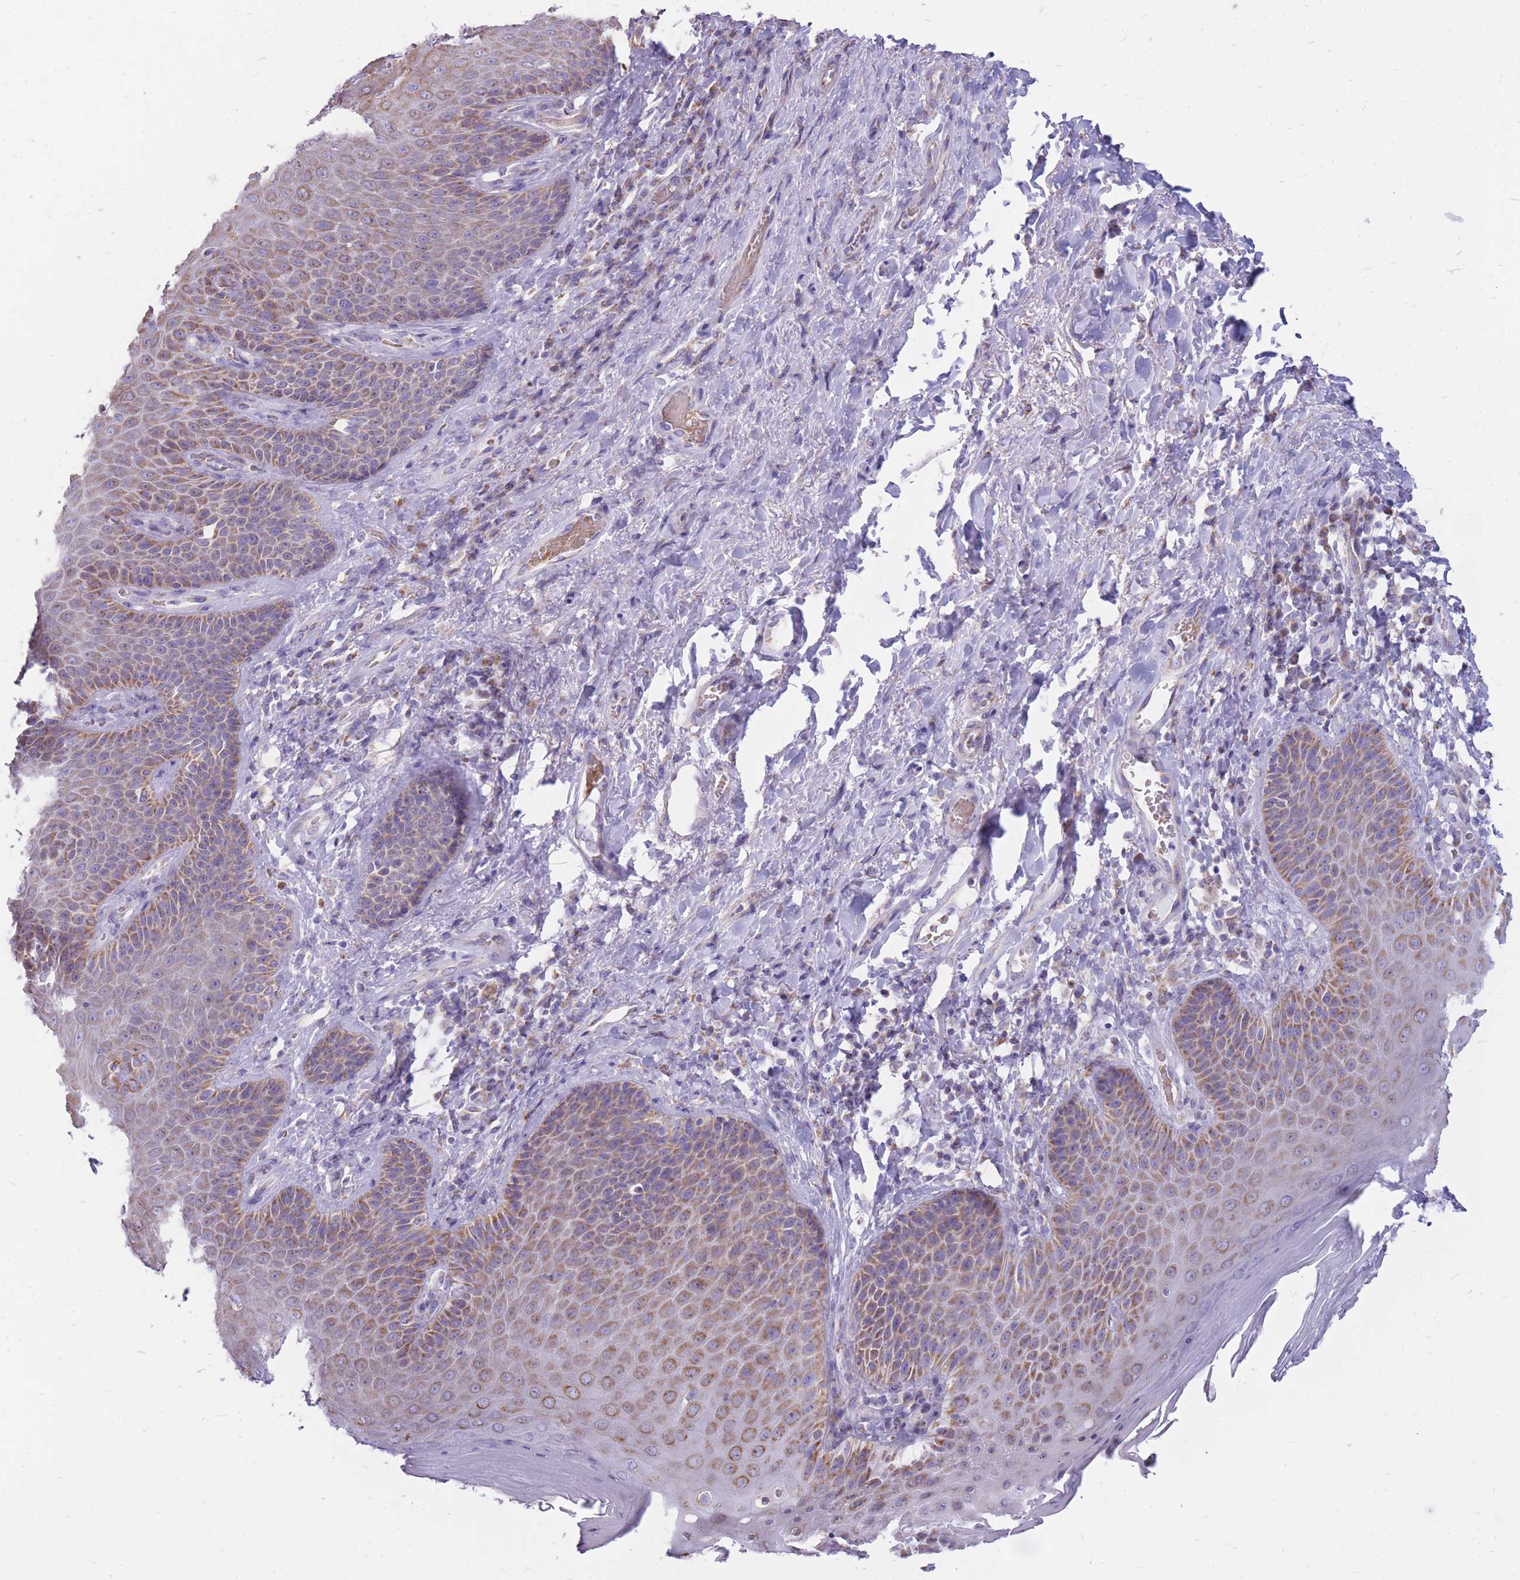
{"staining": {"intensity": "moderate", "quantity": ">75%", "location": "cytoplasmic/membranous"}, "tissue": "skin", "cell_type": "Epidermal cells", "image_type": "normal", "snomed": [{"axis": "morphology", "description": "Normal tissue, NOS"}, {"axis": "topography", "description": "Anal"}], "caption": "Moderate cytoplasmic/membranous expression for a protein is identified in approximately >75% of epidermal cells of unremarkable skin using immunohistochemistry.", "gene": "PCSK1", "patient": {"sex": "female", "age": 89}}